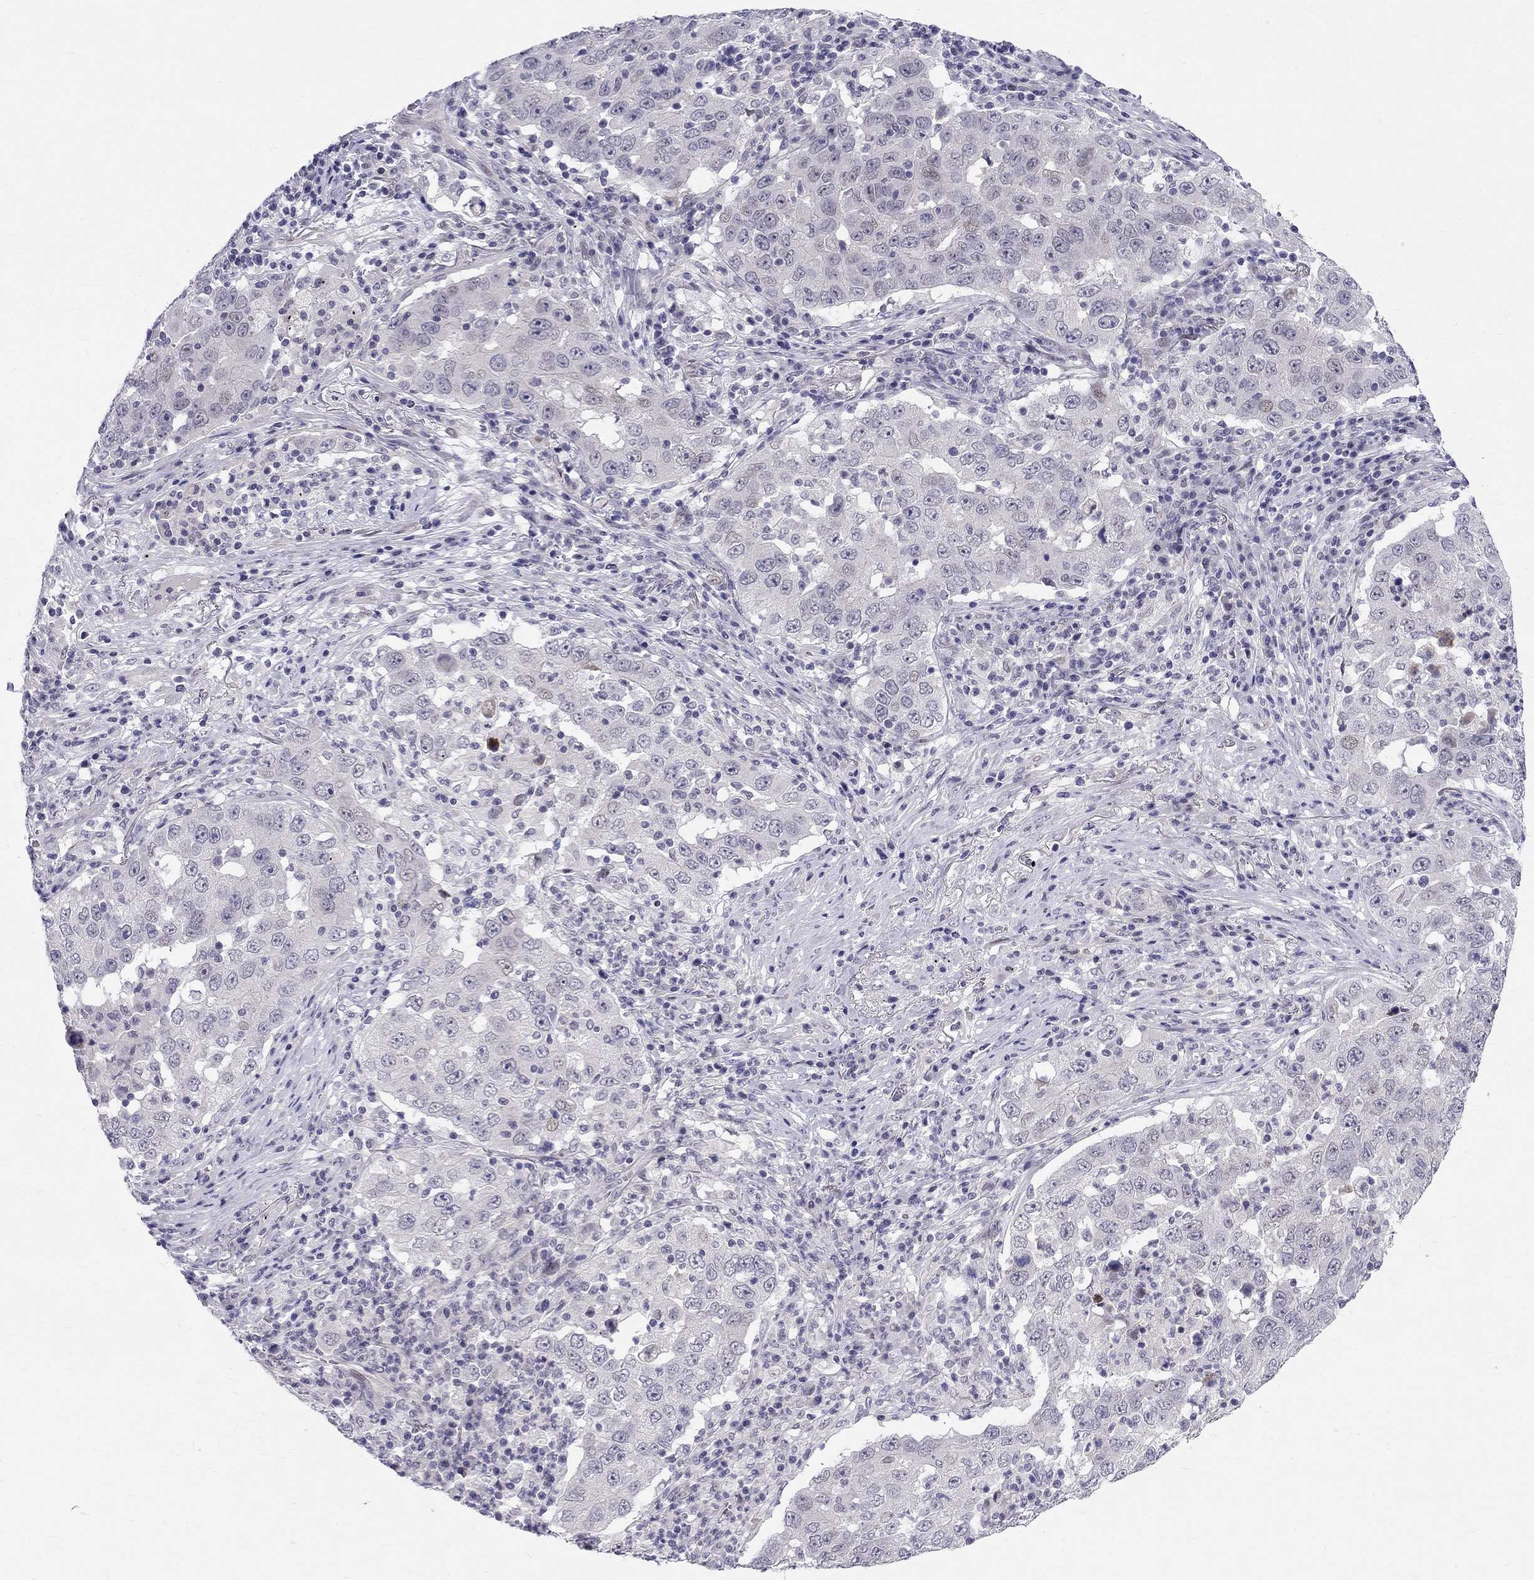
{"staining": {"intensity": "negative", "quantity": "none", "location": "none"}, "tissue": "lung cancer", "cell_type": "Tumor cells", "image_type": "cancer", "snomed": [{"axis": "morphology", "description": "Adenocarcinoma, NOS"}, {"axis": "topography", "description": "Lung"}], "caption": "Immunohistochemistry (IHC) photomicrograph of human lung adenocarcinoma stained for a protein (brown), which exhibits no staining in tumor cells.", "gene": "BAG5", "patient": {"sex": "male", "age": 73}}